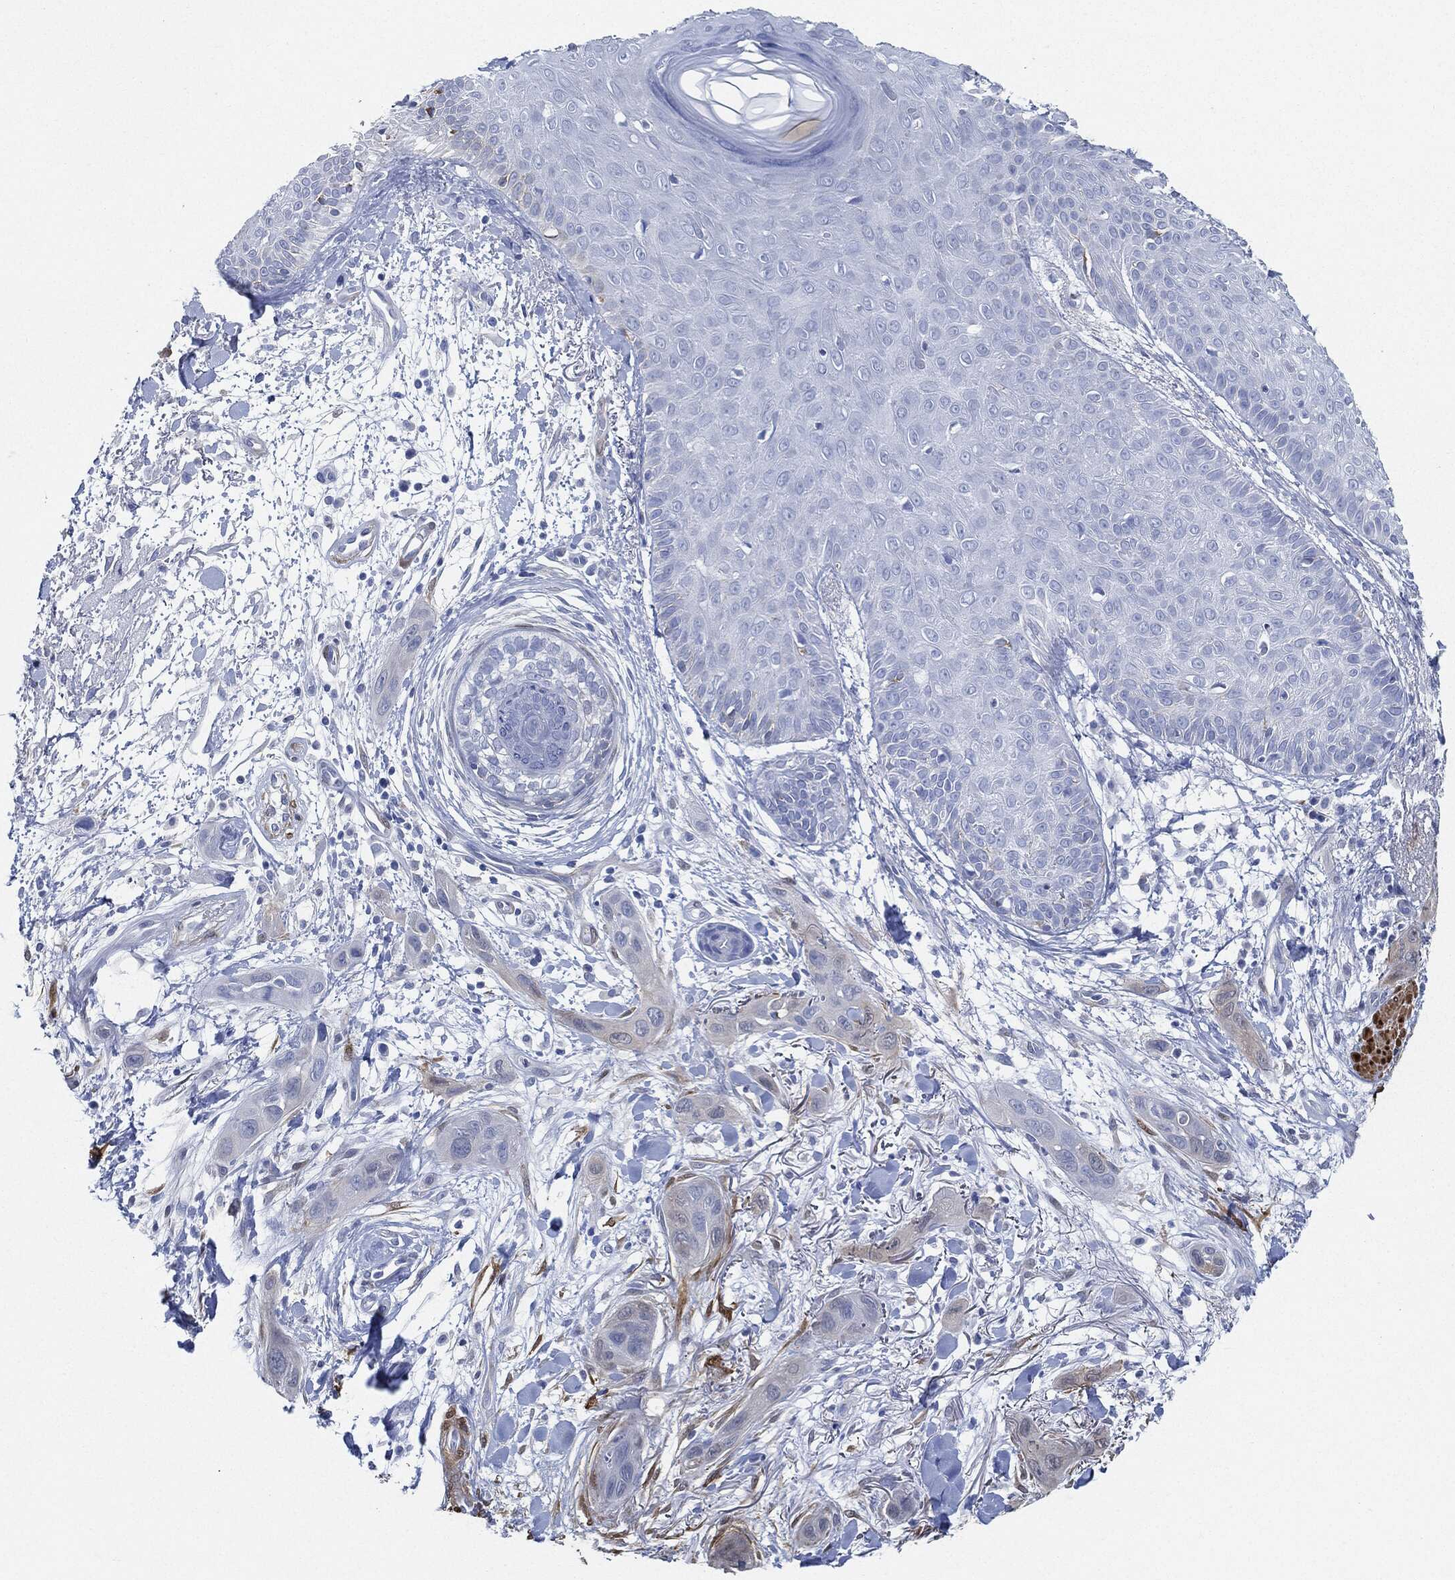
{"staining": {"intensity": "negative", "quantity": "none", "location": "none"}, "tissue": "skin cancer", "cell_type": "Tumor cells", "image_type": "cancer", "snomed": [{"axis": "morphology", "description": "Squamous cell carcinoma, NOS"}, {"axis": "topography", "description": "Skin"}], "caption": "Immunohistochemistry (IHC) image of human skin cancer stained for a protein (brown), which demonstrates no expression in tumor cells.", "gene": "TAGLN", "patient": {"sex": "male", "age": 78}}